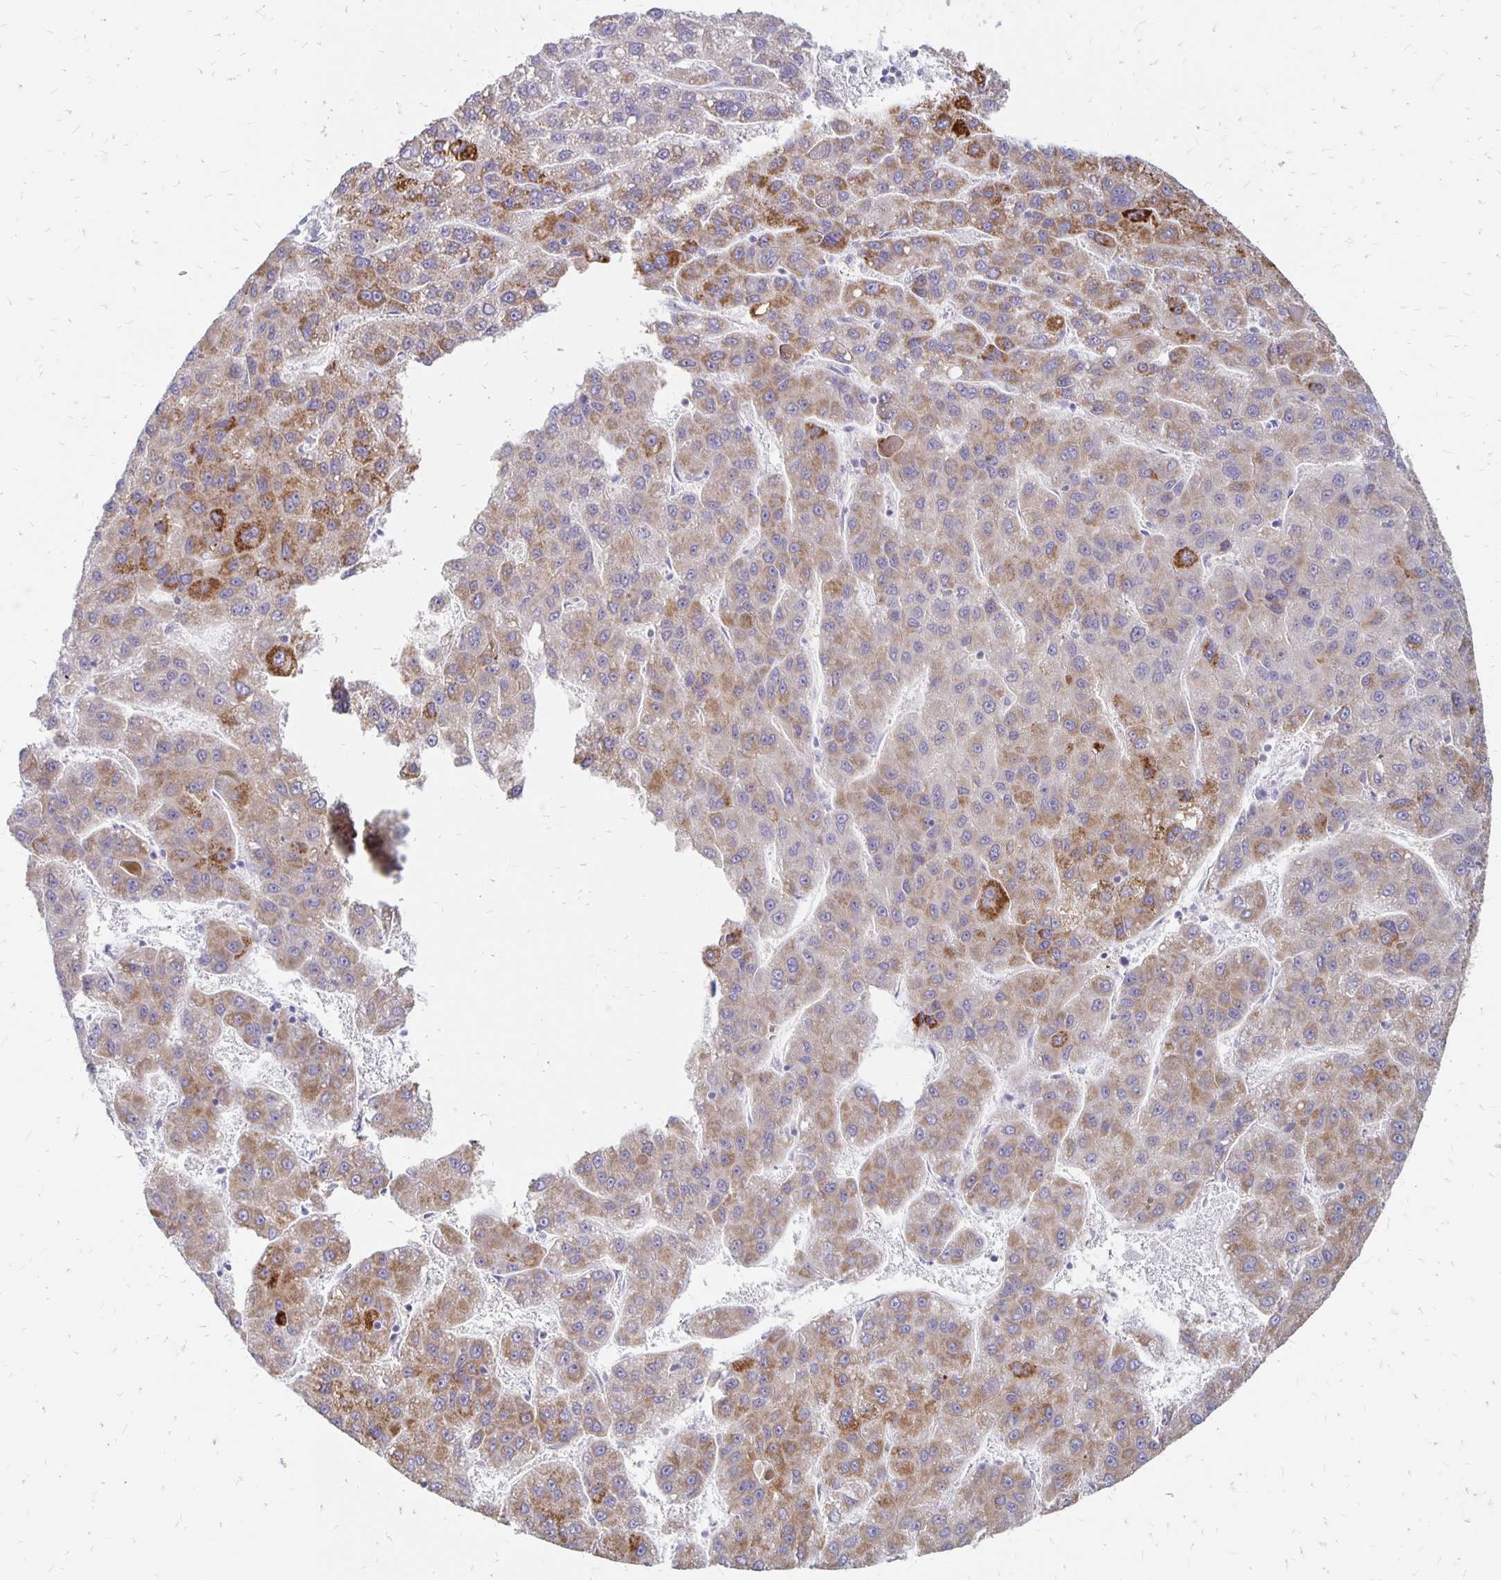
{"staining": {"intensity": "strong", "quantity": "<25%", "location": "cytoplasmic/membranous"}, "tissue": "liver cancer", "cell_type": "Tumor cells", "image_type": "cancer", "snomed": [{"axis": "morphology", "description": "Carcinoma, Hepatocellular, NOS"}, {"axis": "topography", "description": "Liver"}], "caption": "There is medium levels of strong cytoplasmic/membranous positivity in tumor cells of liver hepatocellular carcinoma, as demonstrated by immunohistochemical staining (brown color).", "gene": "ATOSB", "patient": {"sex": "female", "age": 82}}